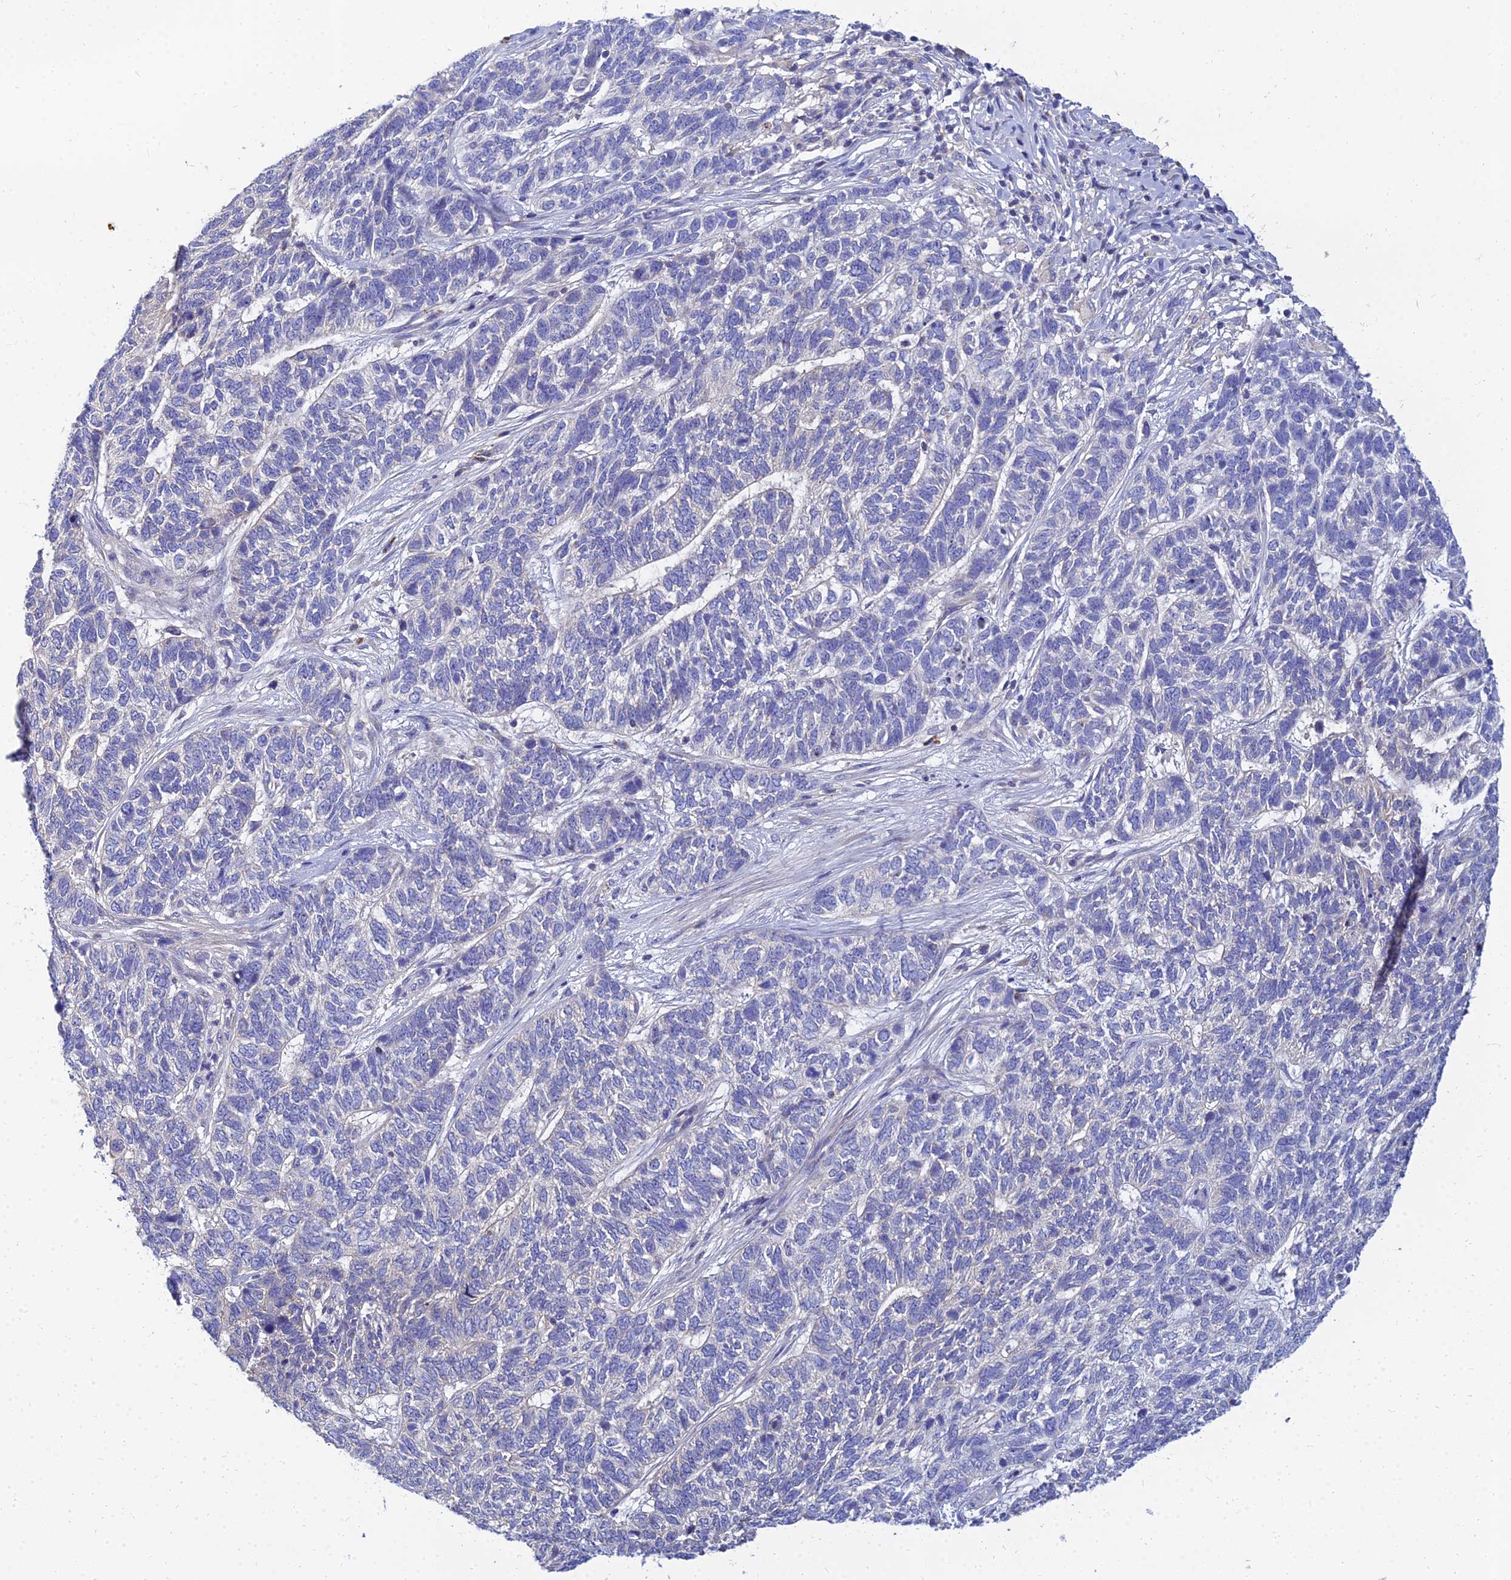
{"staining": {"intensity": "negative", "quantity": "none", "location": "none"}, "tissue": "skin cancer", "cell_type": "Tumor cells", "image_type": "cancer", "snomed": [{"axis": "morphology", "description": "Basal cell carcinoma"}, {"axis": "topography", "description": "Skin"}], "caption": "An immunohistochemistry photomicrograph of skin basal cell carcinoma is shown. There is no staining in tumor cells of skin basal cell carcinoma.", "gene": "NPY", "patient": {"sex": "female", "age": 65}}